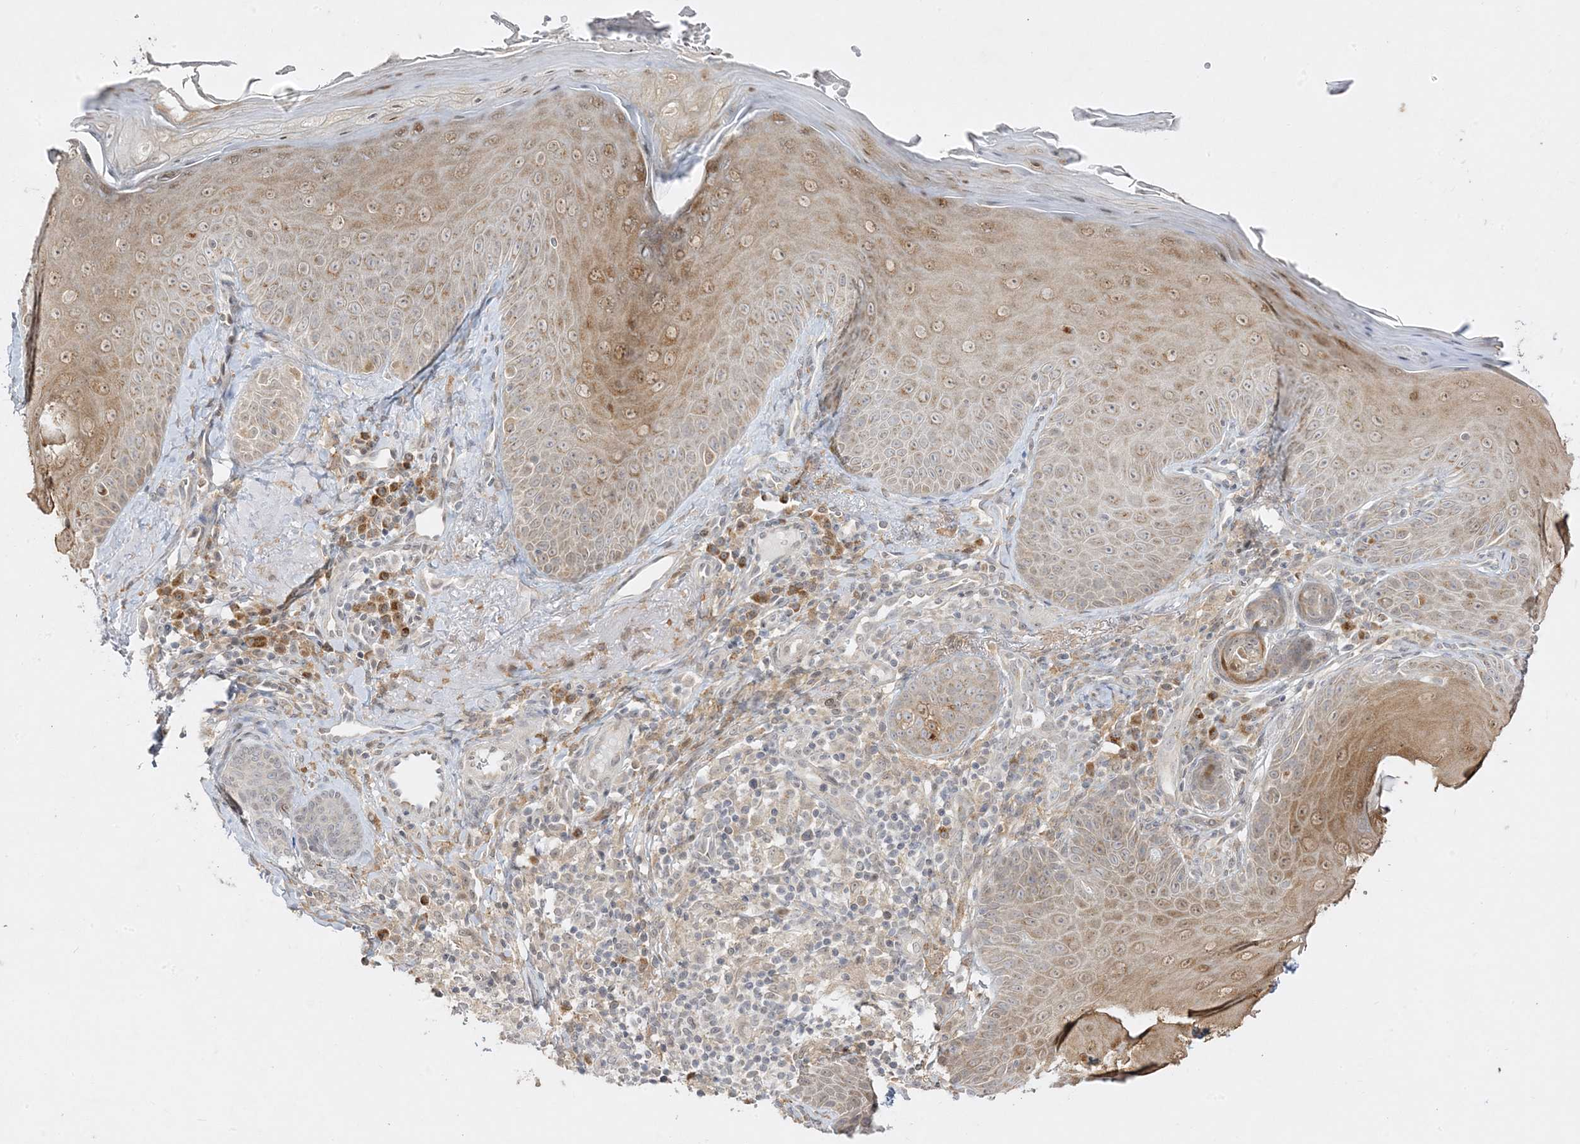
{"staining": {"intensity": "moderate", "quantity": ">75%", "location": "cytoplasmic/membranous"}, "tissue": "skin", "cell_type": "Fibroblasts", "image_type": "normal", "snomed": [{"axis": "morphology", "description": "Normal tissue, NOS"}, {"axis": "topography", "description": "Skin"}], "caption": "Protein expression analysis of benign skin reveals moderate cytoplasmic/membranous expression in about >75% of fibroblasts.", "gene": "C2CD2", "patient": {"sex": "male", "age": 57}}